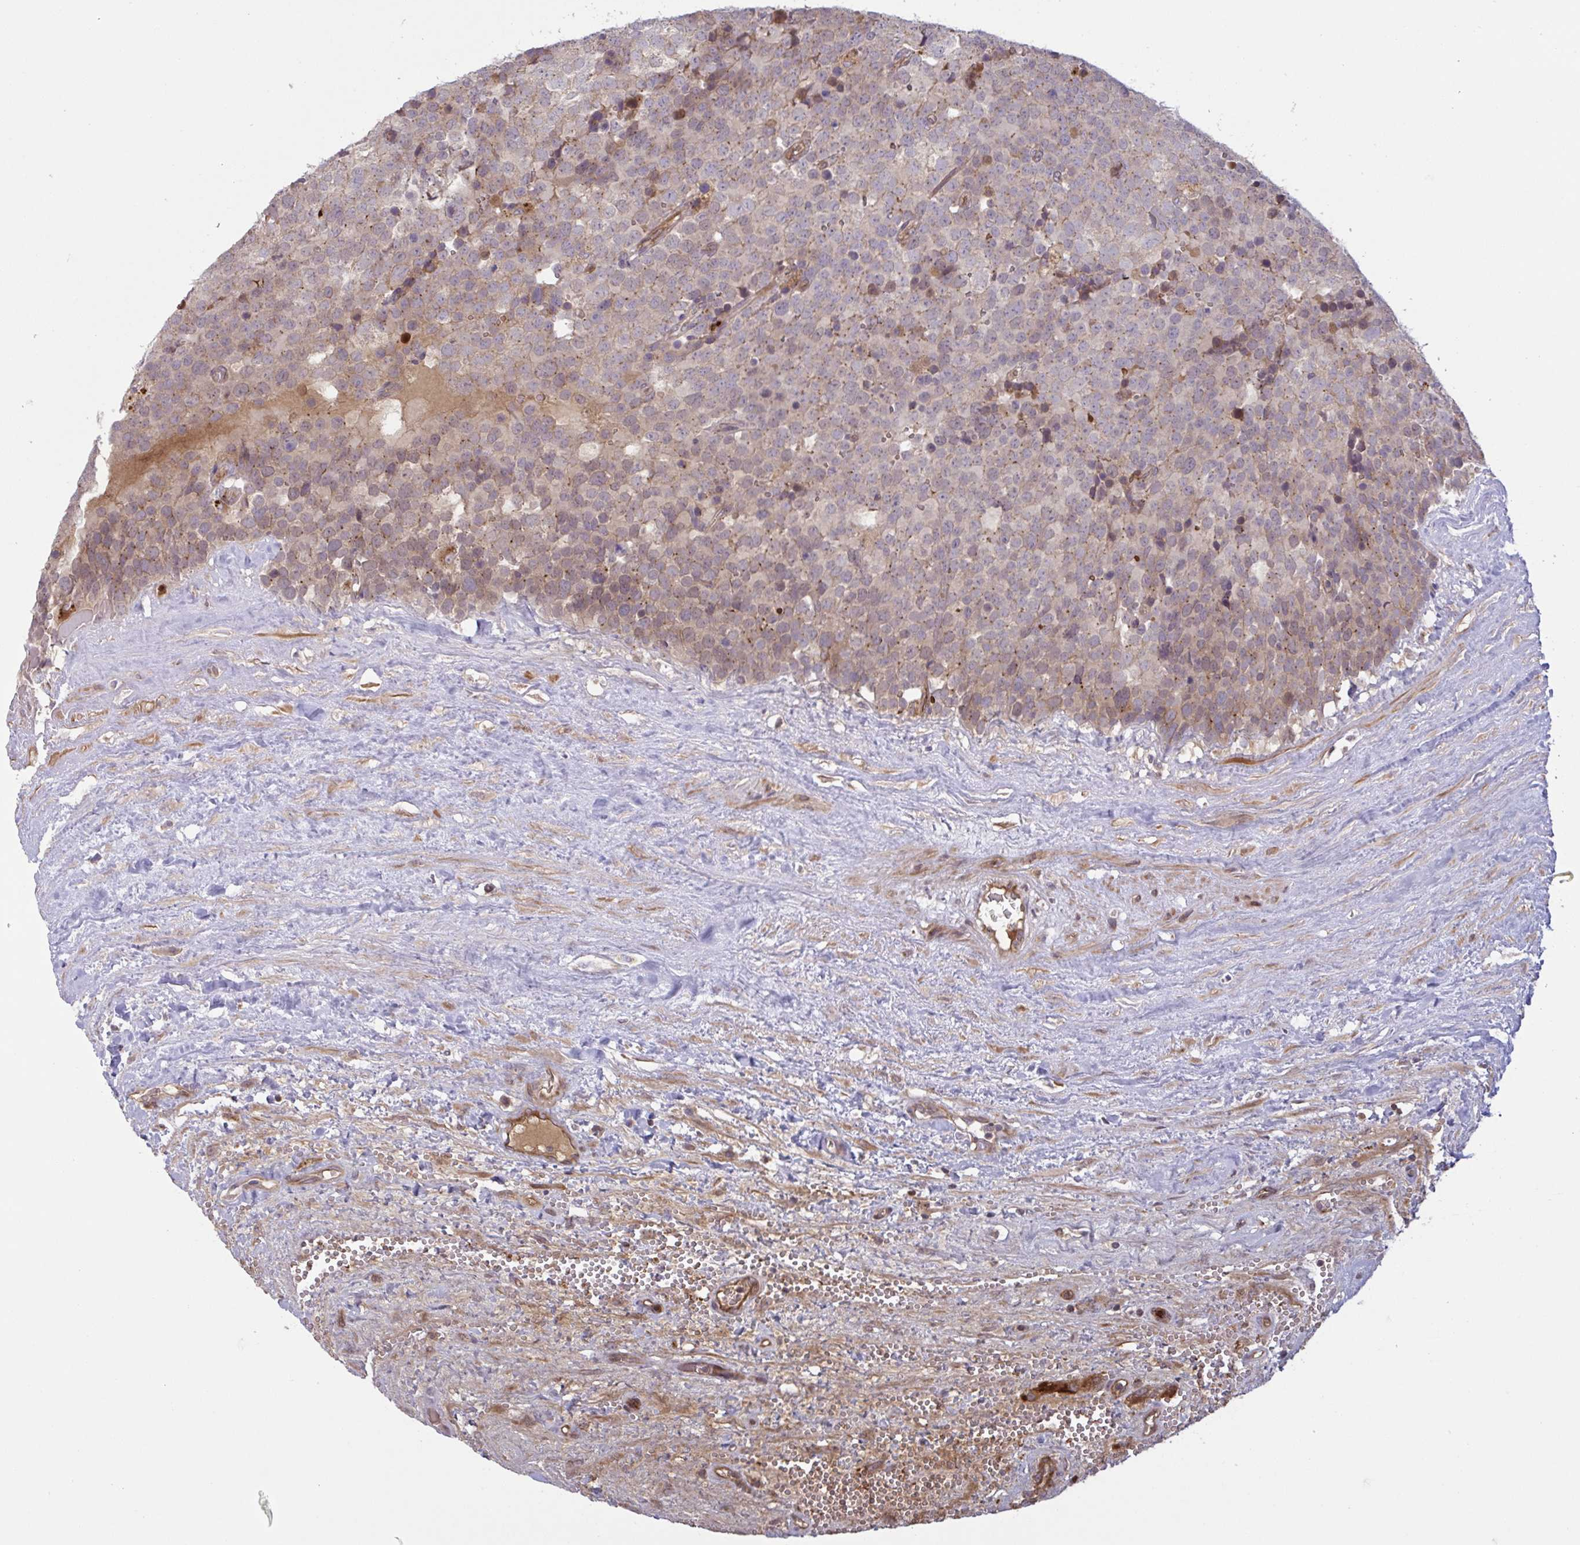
{"staining": {"intensity": "weak", "quantity": "25%-75%", "location": "cytoplasmic/membranous"}, "tissue": "testis cancer", "cell_type": "Tumor cells", "image_type": "cancer", "snomed": [{"axis": "morphology", "description": "Seminoma, NOS"}, {"axis": "topography", "description": "Testis"}], "caption": "About 25%-75% of tumor cells in human seminoma (testis) display weak cytoplasmic/membranous protein expression as visualized by brown immunohistochemical staining.", "gene": "IL1R1", "patient": {"sex": "male", "age": 71}}